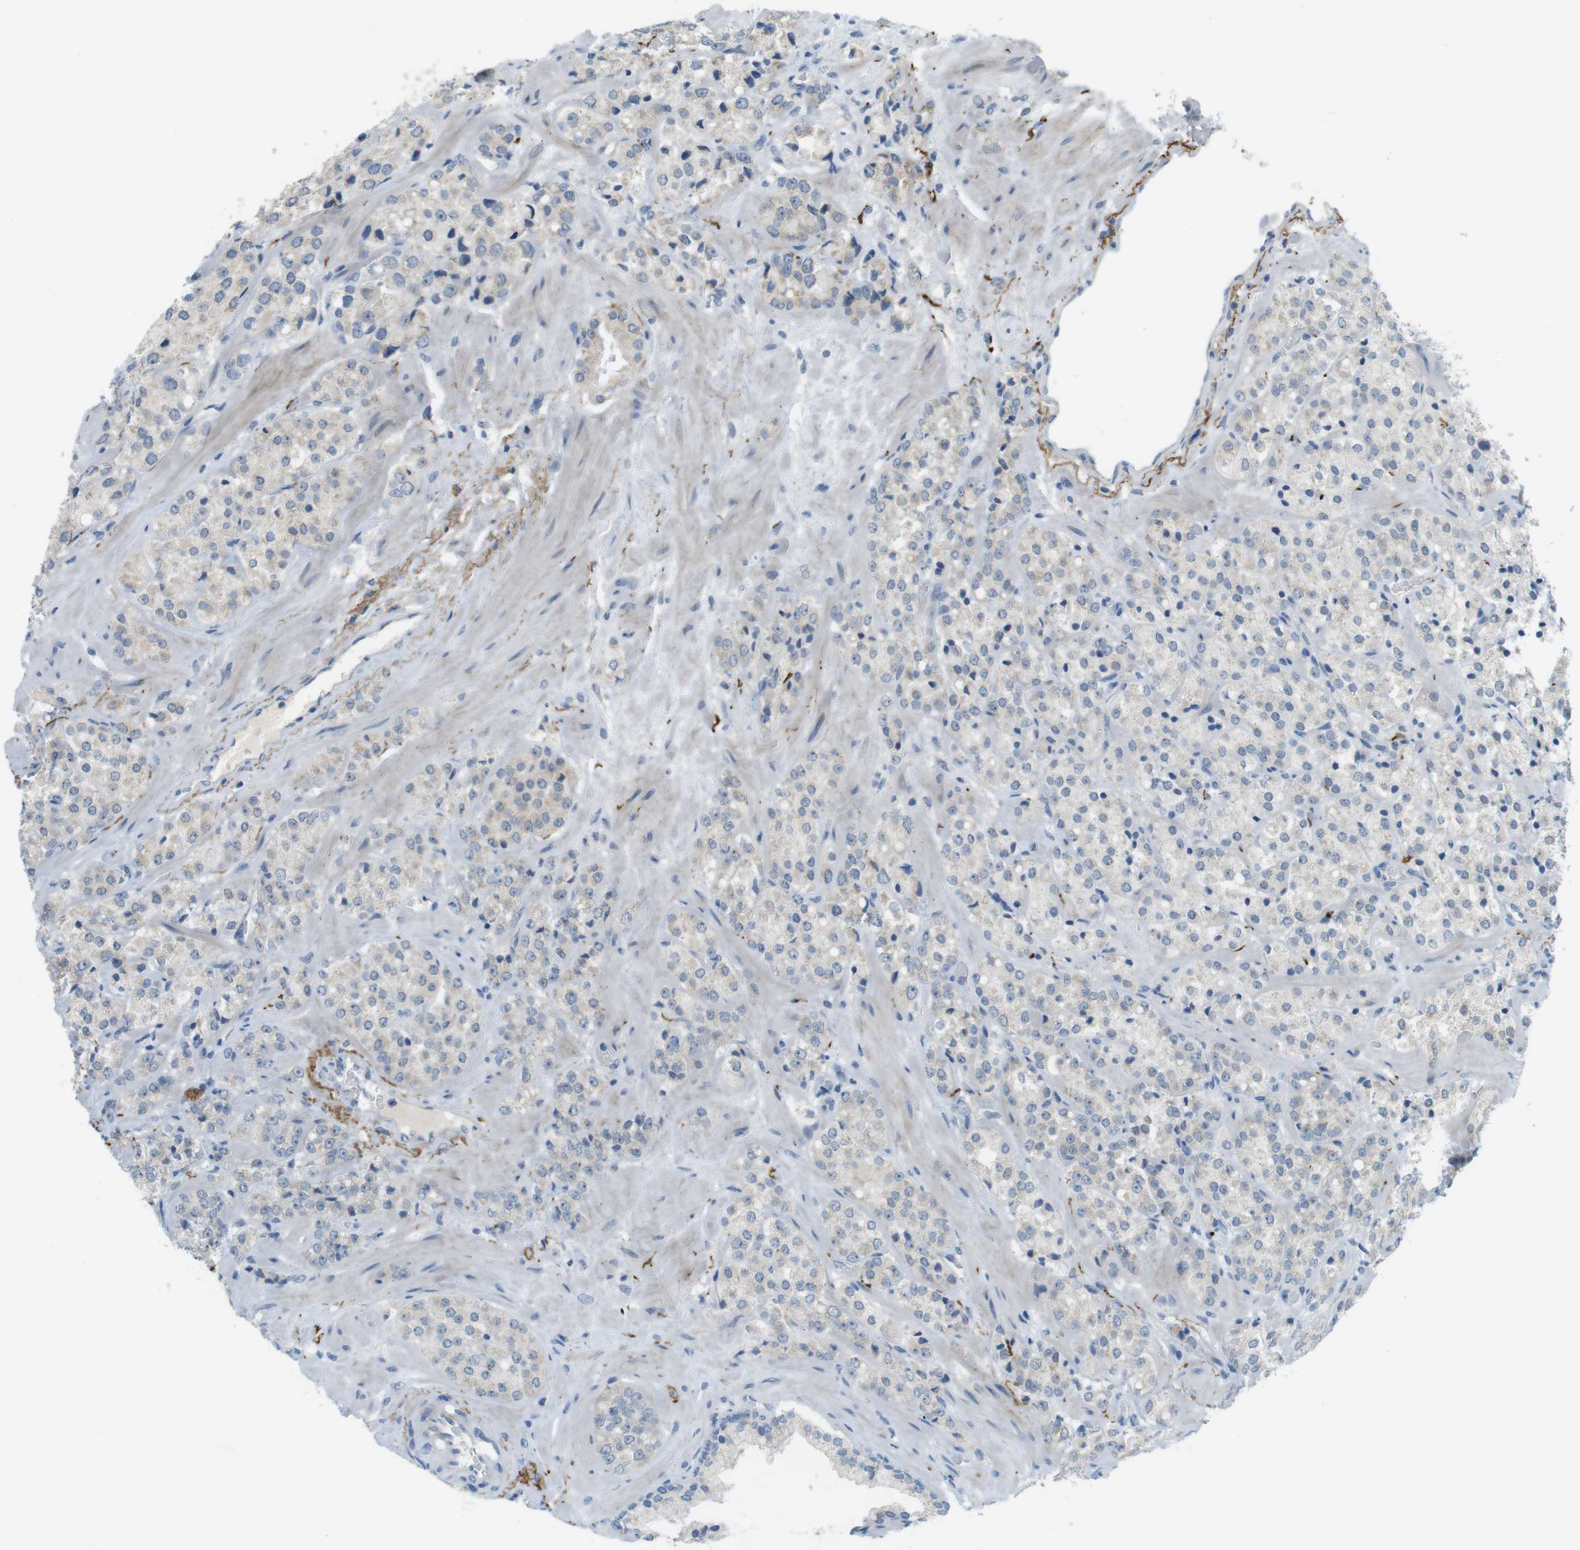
{"staining": {"intensity": "weak", "quantity": "25%-75%", "location": "cytoplasmic/membranous"}, "tissue": "prostate cancer", "cell_type": "Tumor cells", "image_type": "cancer", "snomed": [{"axis": "morphology", "description": "Adenocarcinoma, High grade"}, {"axis": "topography", "description": "Prostate"}], "caption": "Human prostate high-grade adenocarcinoma stained with a protein marker demonstrates weak staining in tumor cells.", "gene": "UGT8", "patient": {"sex": "male", "age": 64}}